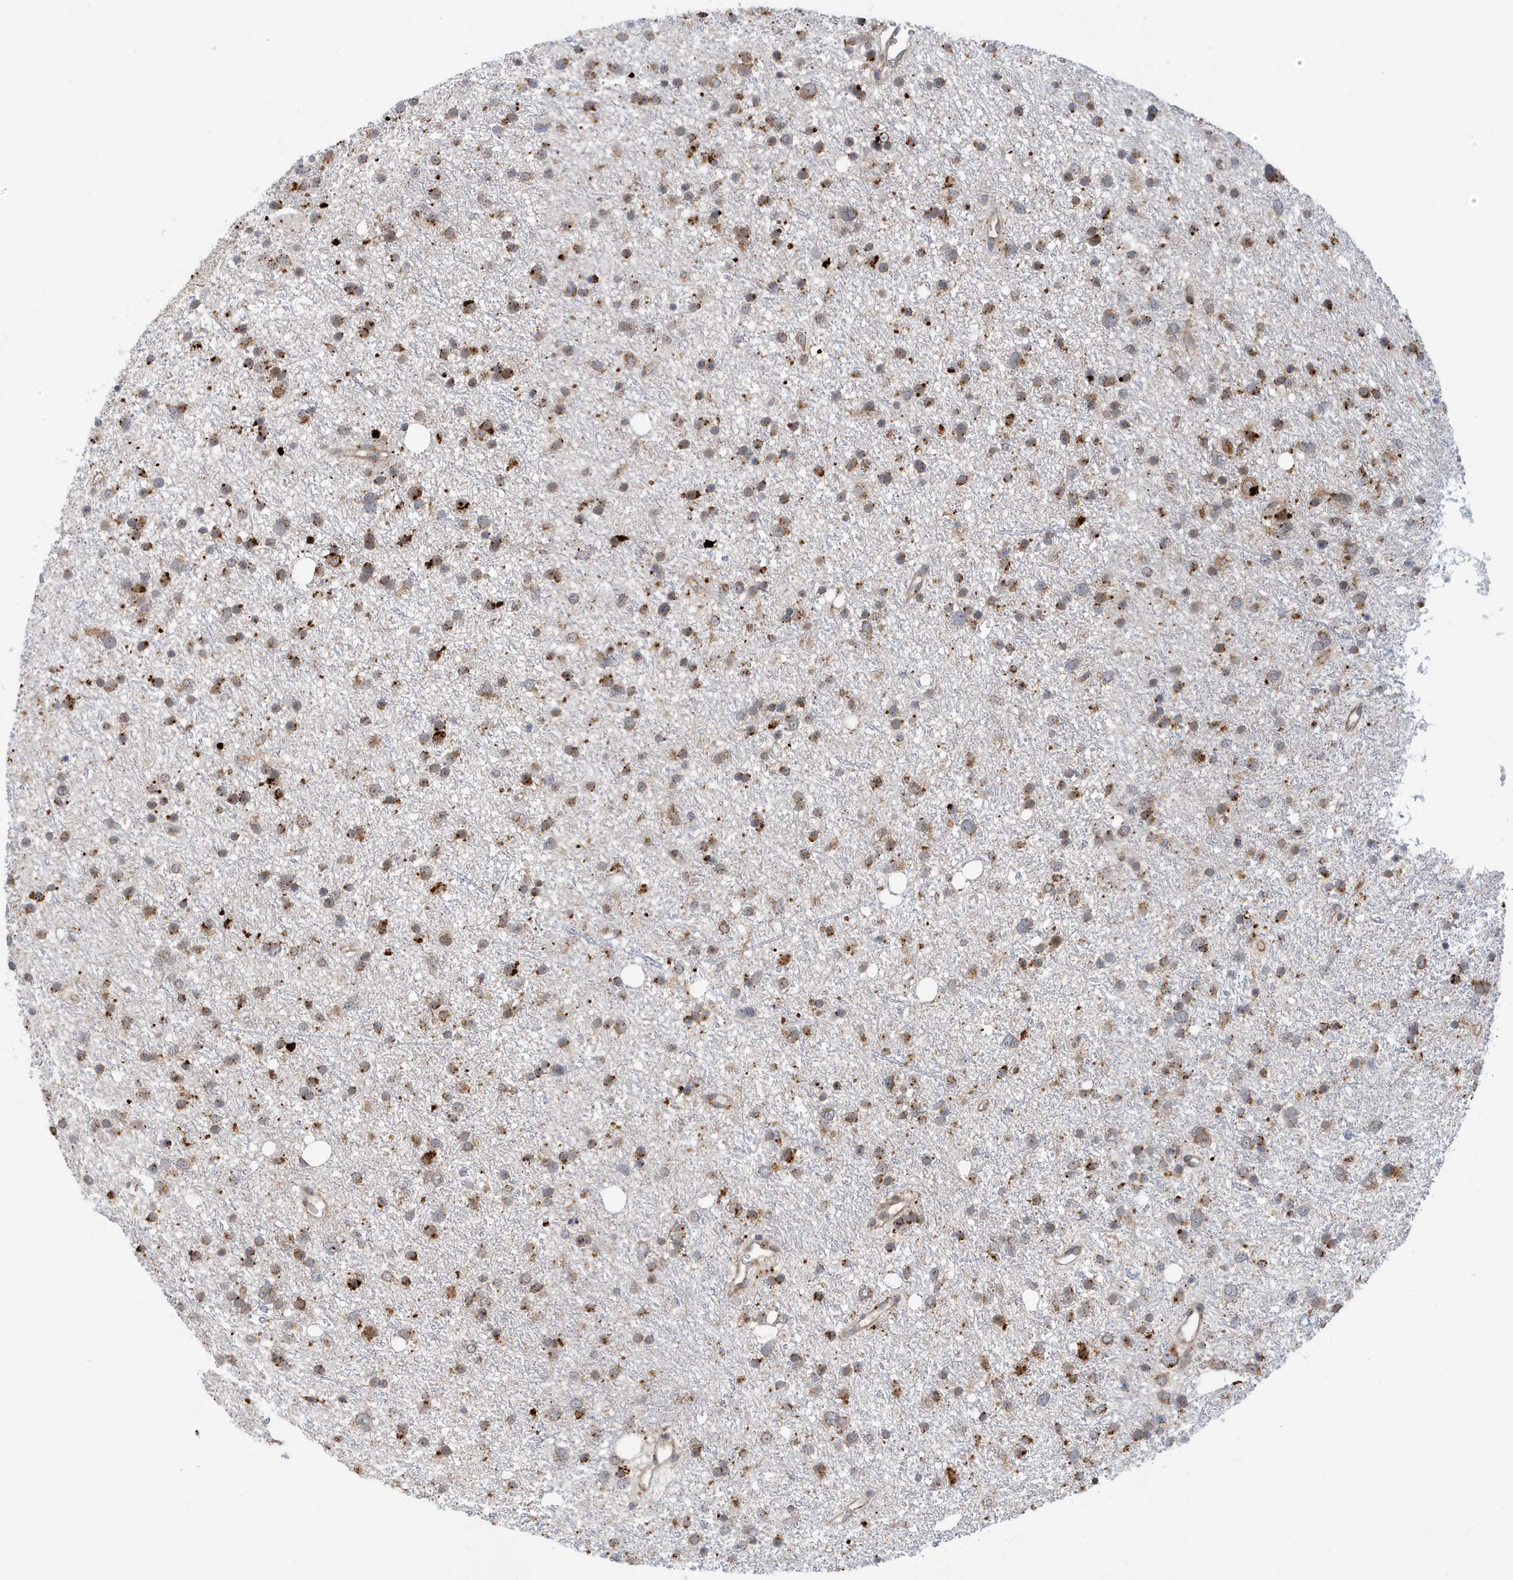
{"staining": {"intensity": "moderate", "quantity": ">75%", "location": "cytoplasmic/membranous"}, "tissue": "glioma", "cell_type": "Tumor cells", "image_type": "cancer", "snomed": [{"axis": "morphology", "description": "Glioma, malignant, Low grade"}, {"axis": "topography", "description": "Cerebral cortex"}], "caption": "Tumor cells demonstrate moderate cytoplasmic/membranous expression in about >75% of cells in malignant low-grade glioma.", "gene": "ZNF507", "patient": {"sex": "female", "age": 39}}